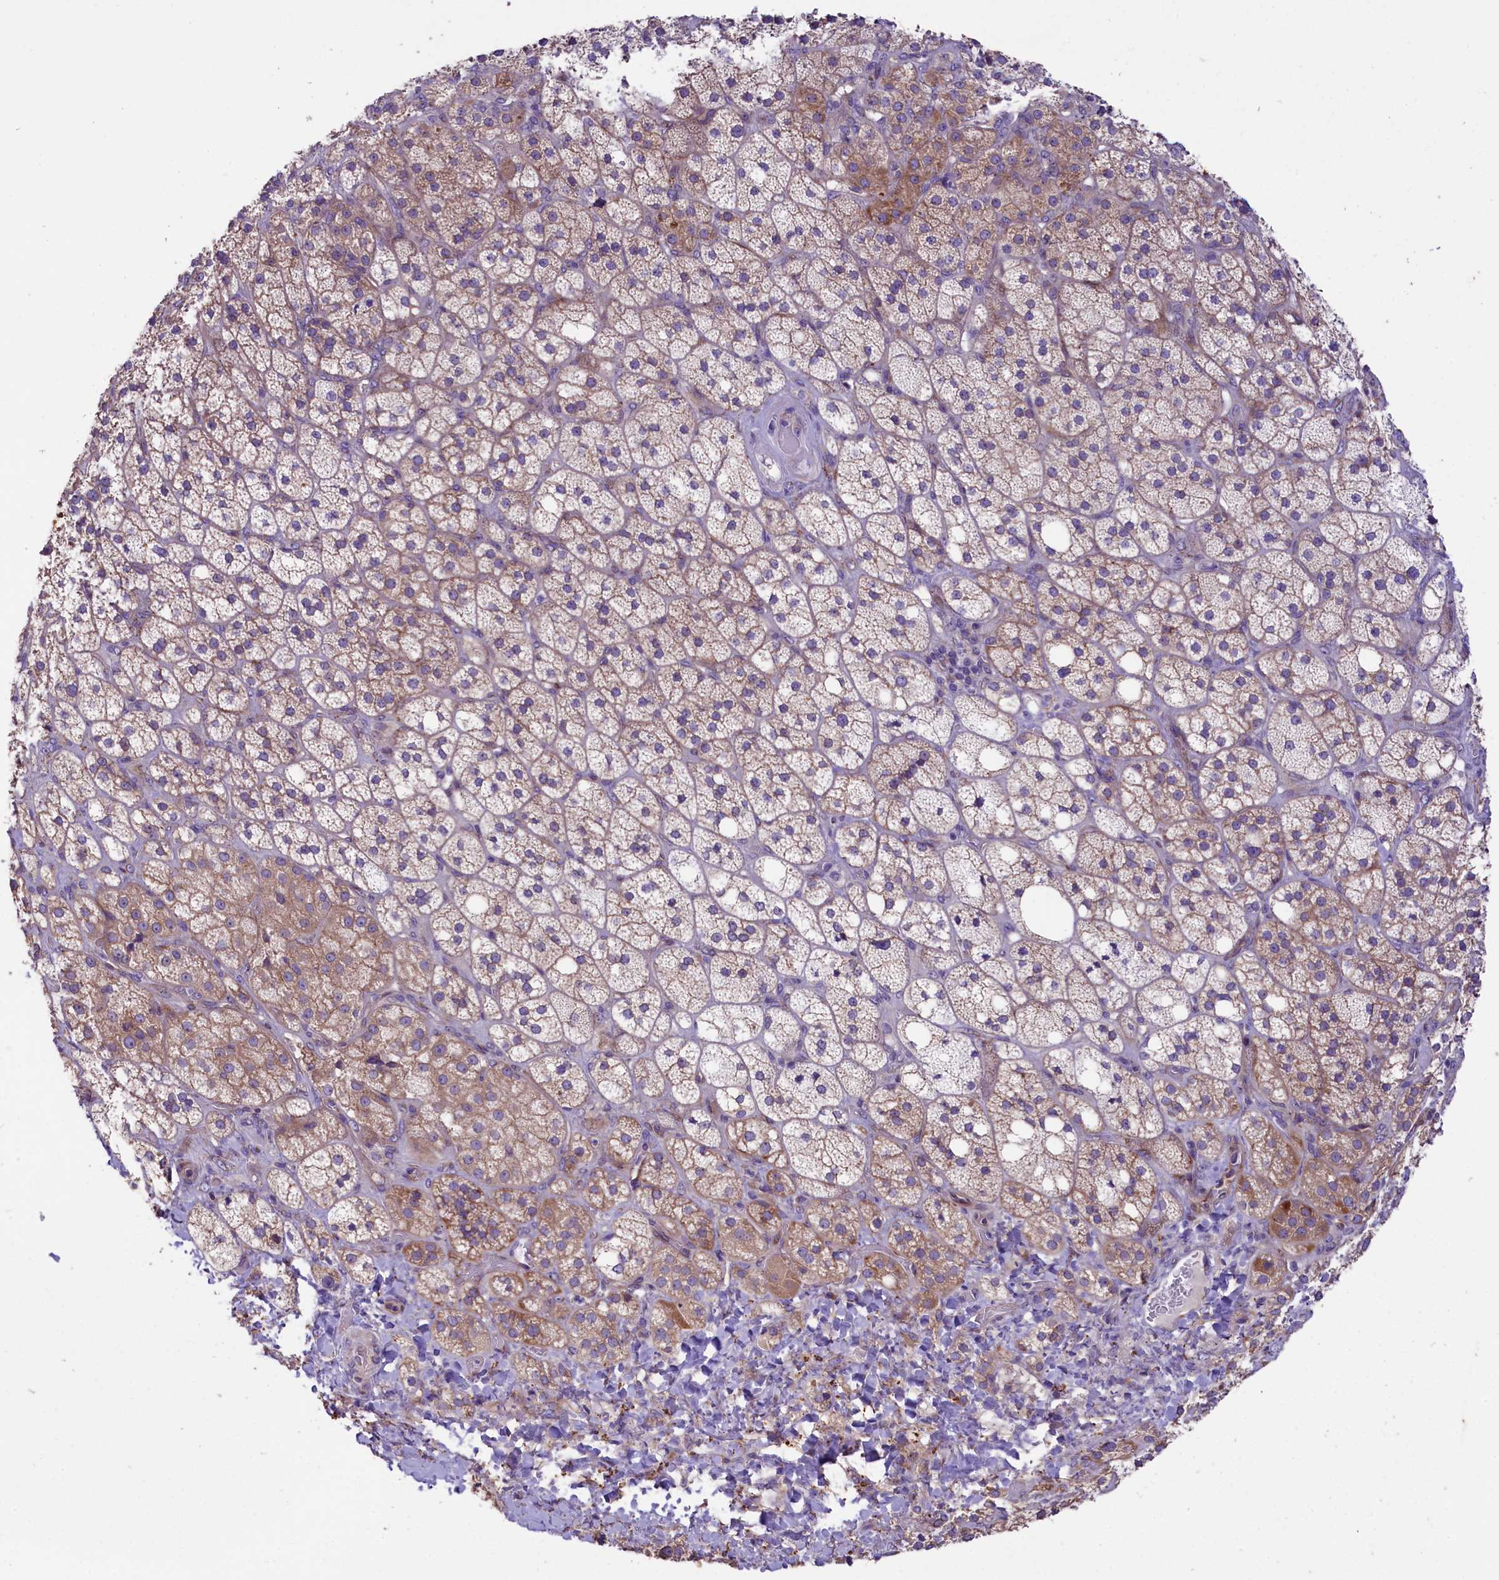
{"staining": {"intensity": "moderate", "quantity": "25%-75%", "location": "cytoplasmic/membranous"}, "tissue": "adrenal gland", "cell_type": "Glandular cells", "image_type": "normal", "snomed": [{"axis": "morphology", "description": "Normal tissue, NOS"}, {"axis": "topography", "description": "Adrenal gland"}], "caption": "Moderate cytoplasmic/membranous expression for a protein is appreciated in about 25%-75% of glandular cells of benign adrenal gland using immunohistochemistry.", "gene": "CD99L2", "patient": {"sex": "male", "age": 61}}